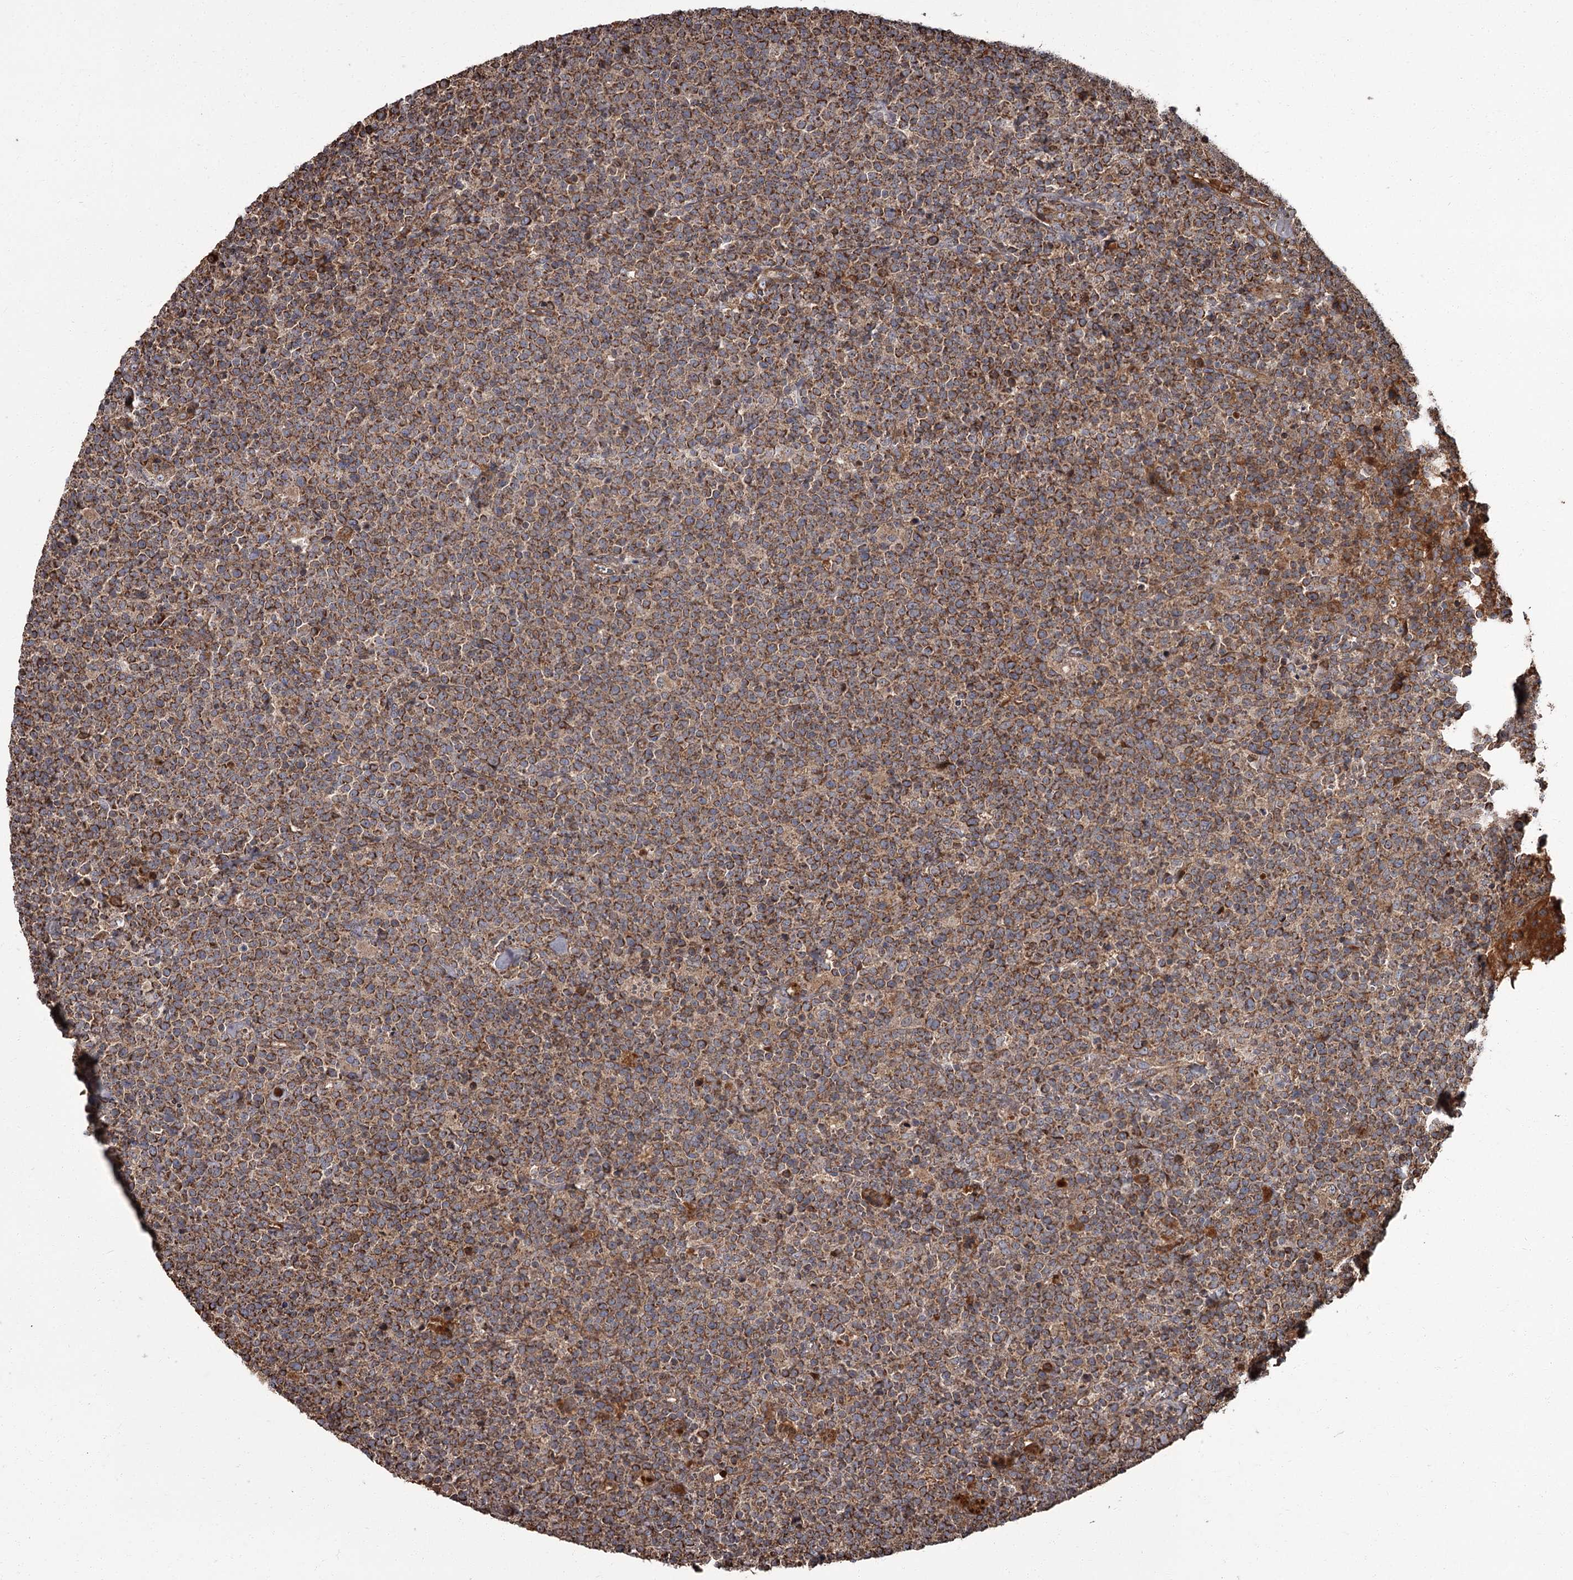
{"staining": {"intensity": "strong", "quantity": ">75%", "location": "cytoplasmic/membranous"}, "tissue": "lymphoma", "cell_type": "Tumor cells", "image_type": "cancer", "snomed": [{"axis": "morphology", "description": "Malignant lymphoma, non-Hodgkin's type, High grade"}, {"axis": "topography", "description": "Lymph node"}], "caption": "A high amount of strong cytoplasmic/membranous expression is present in approximately >75% of tumor cells in high-grade malignant lymphoma, non-Hodgkin's type tissue.", "gene": "THAP9", "patient": {"sex": "male", "age": 61}}